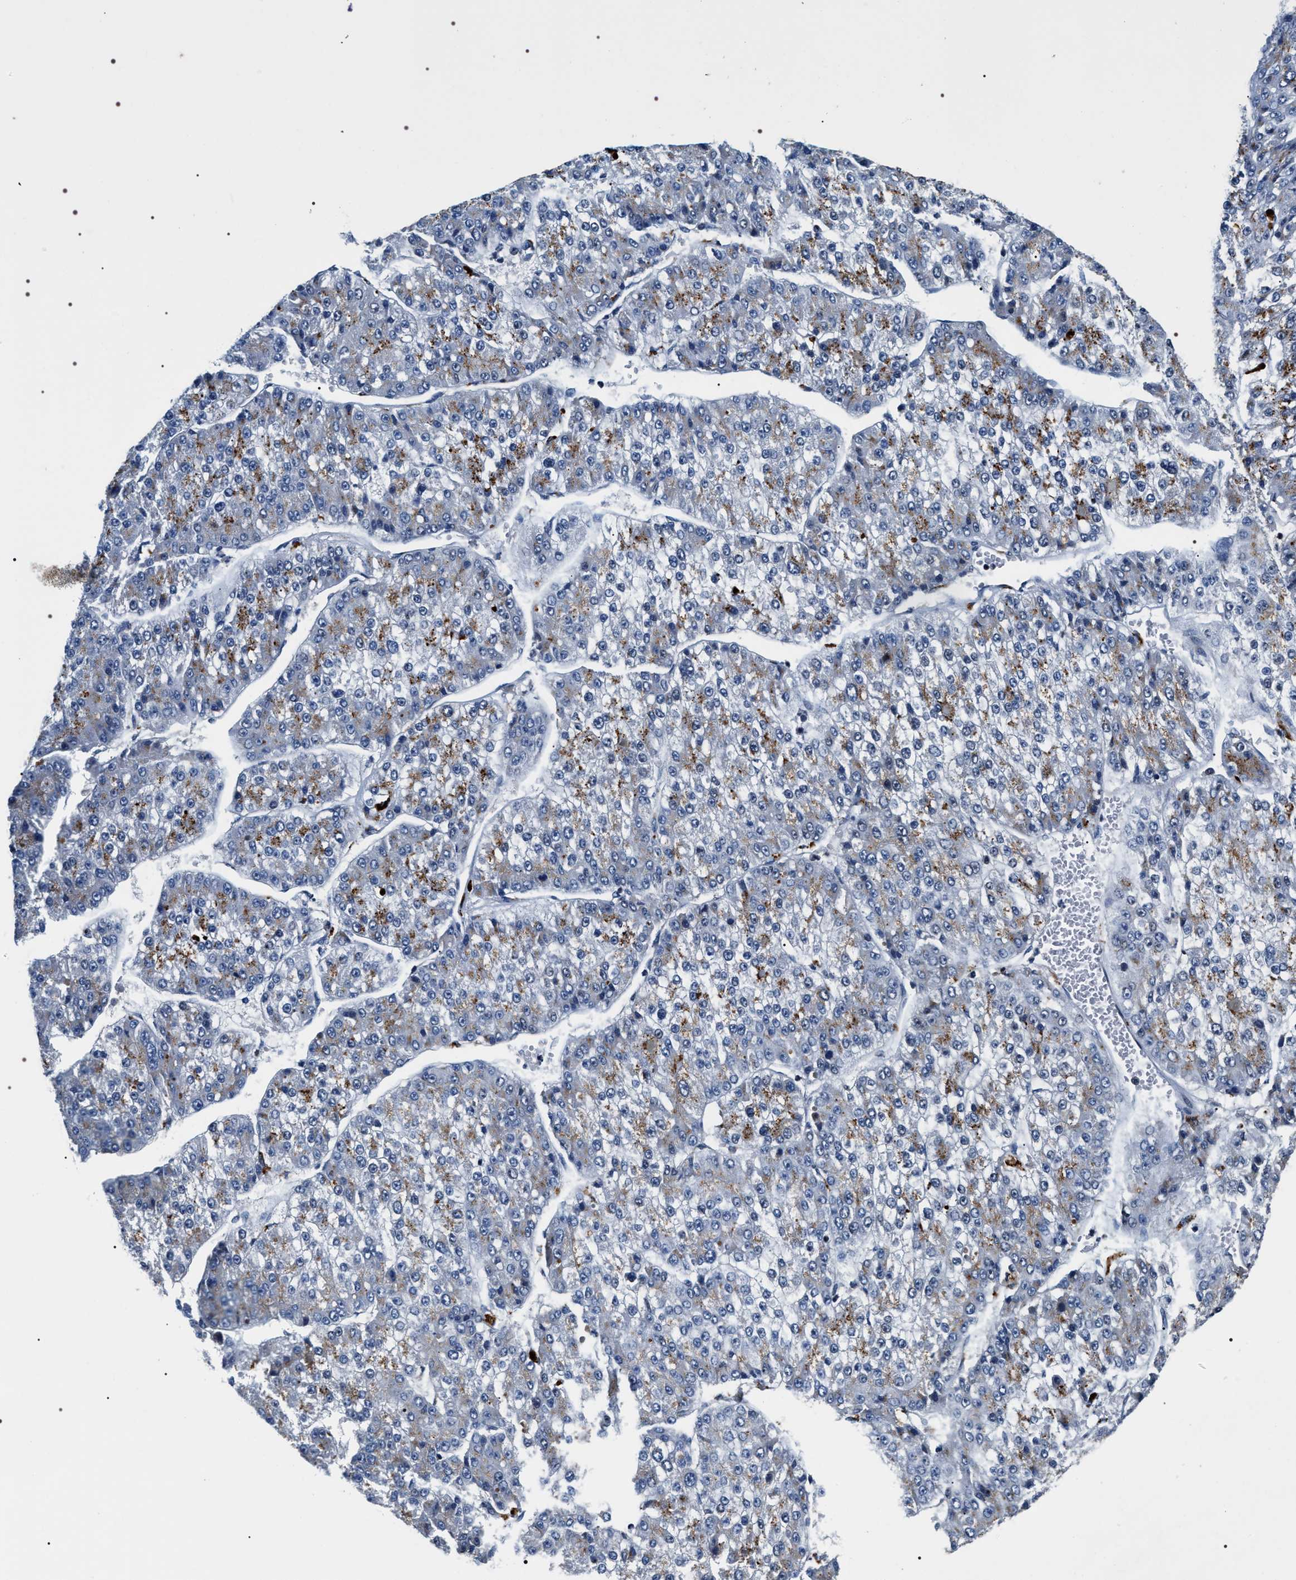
{"staining": {"intensity": "moderate", "quantity": "25%-75%", "location": "cytoplasmic/membranous"}, "tissue": "liver cancer", "cell_type": "Tumor cells", "image_type": "cancer", "snomed": [{"axis": "morphology", "description": "Carcinoma, Hepatocellular, NOS"}, {"axis": "topography", "description": "Liver"}], "caption": "Immunohistochemical staining of human liver cancer (hepatocellular carcinoma) exhibits moderate cytoplasmic/membranous protein expression in about 25%-75% of tumor cells.", "gene": "C7orf25", "patient": {"sex": "female", "age": 73}}